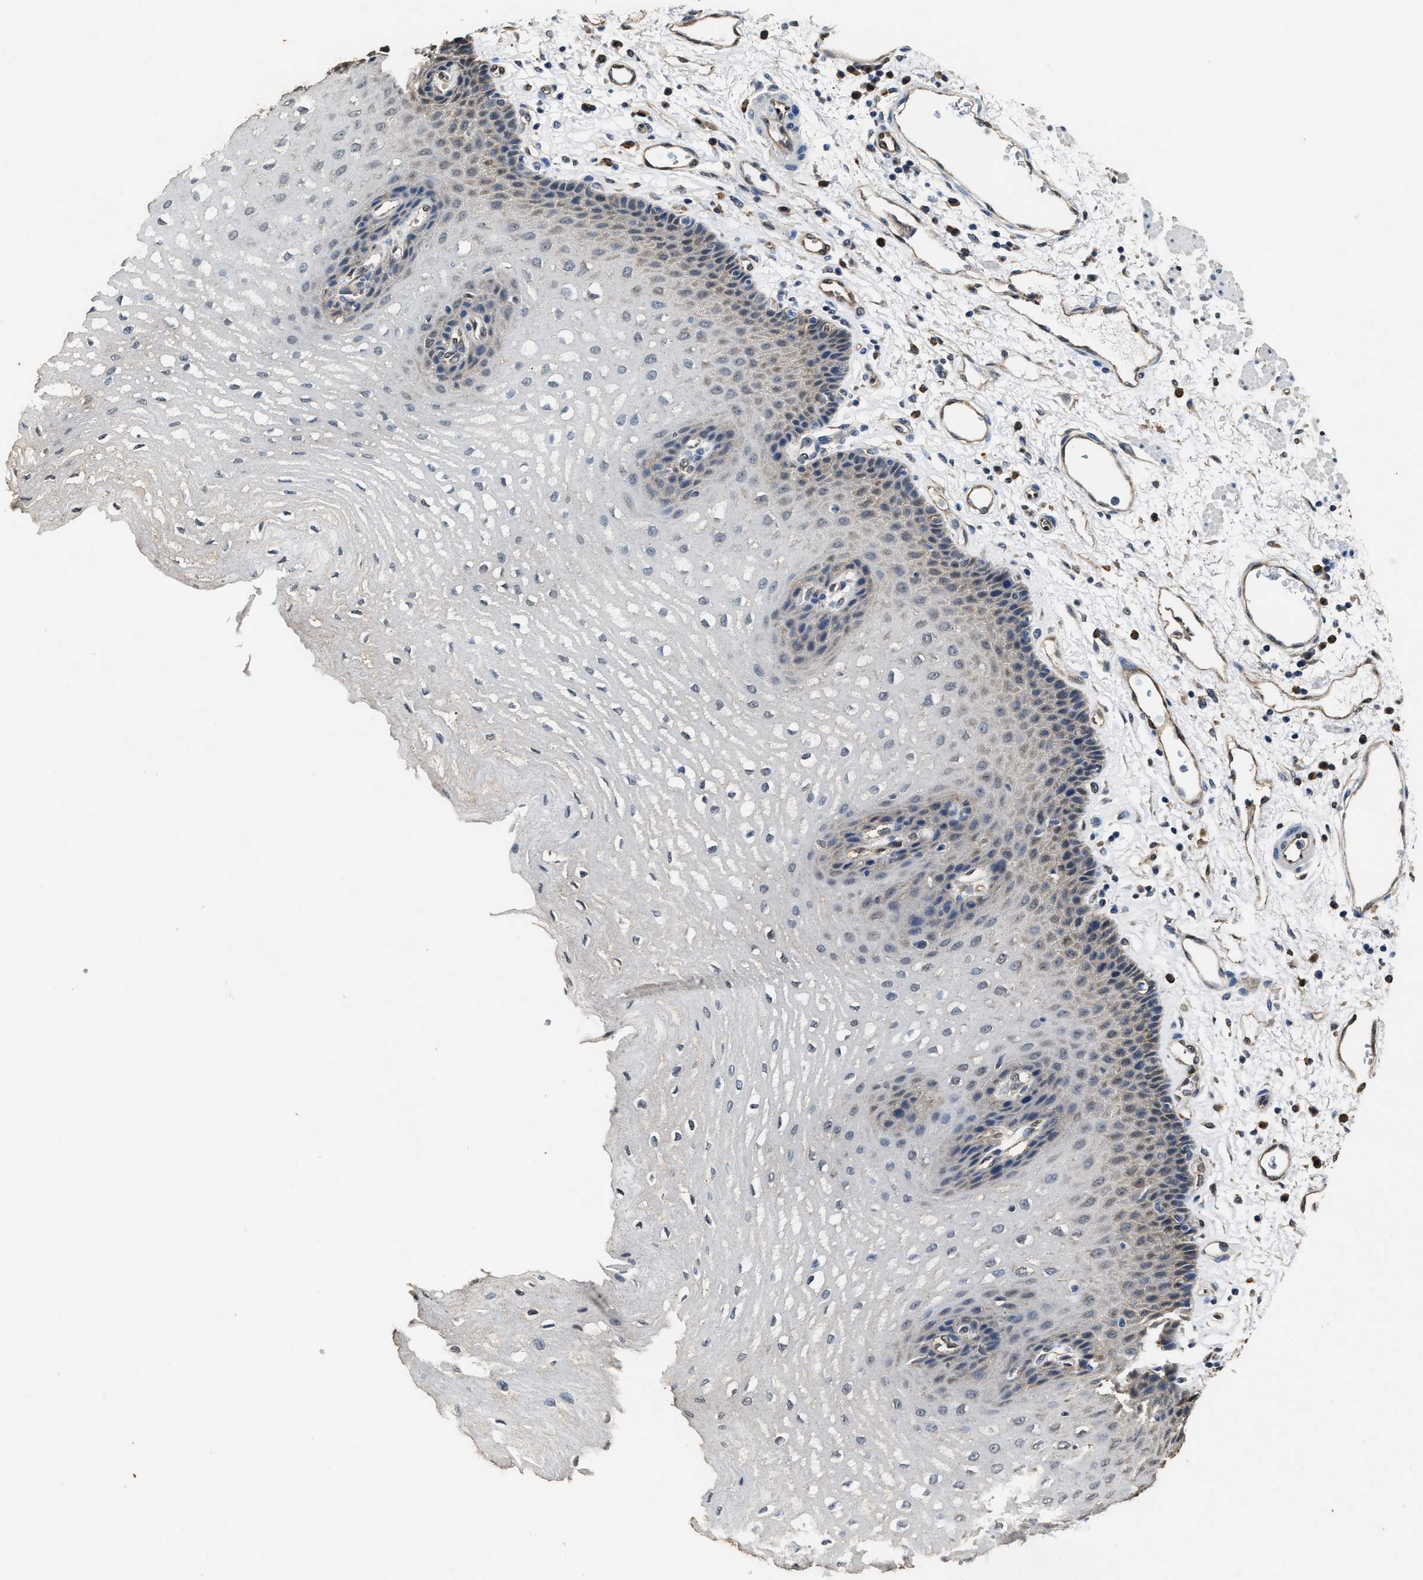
{"staining": {"intensity": "weak", "quantity": "25%-75%", "location": "cytoplasmic/membranous"}, "tissue": "esophagus", "cell_type": "Squamous epithelial cells", "image_type": "normal", "snomed": [{"axis": "morphology", "description": "Normal tissue, NOS"}, {"axis": "topography", "description": "Esophagus"}], "caption": "Immunohistochemical staining of normal human esophagus demonstrates 25%-75% levels of weak cytoplasmic/membranous protein positivity in approximately 25%-75% of squamous epithelial cells.", "gene": "YWHAE", "patient": {"sex": "male", "age": 54}}